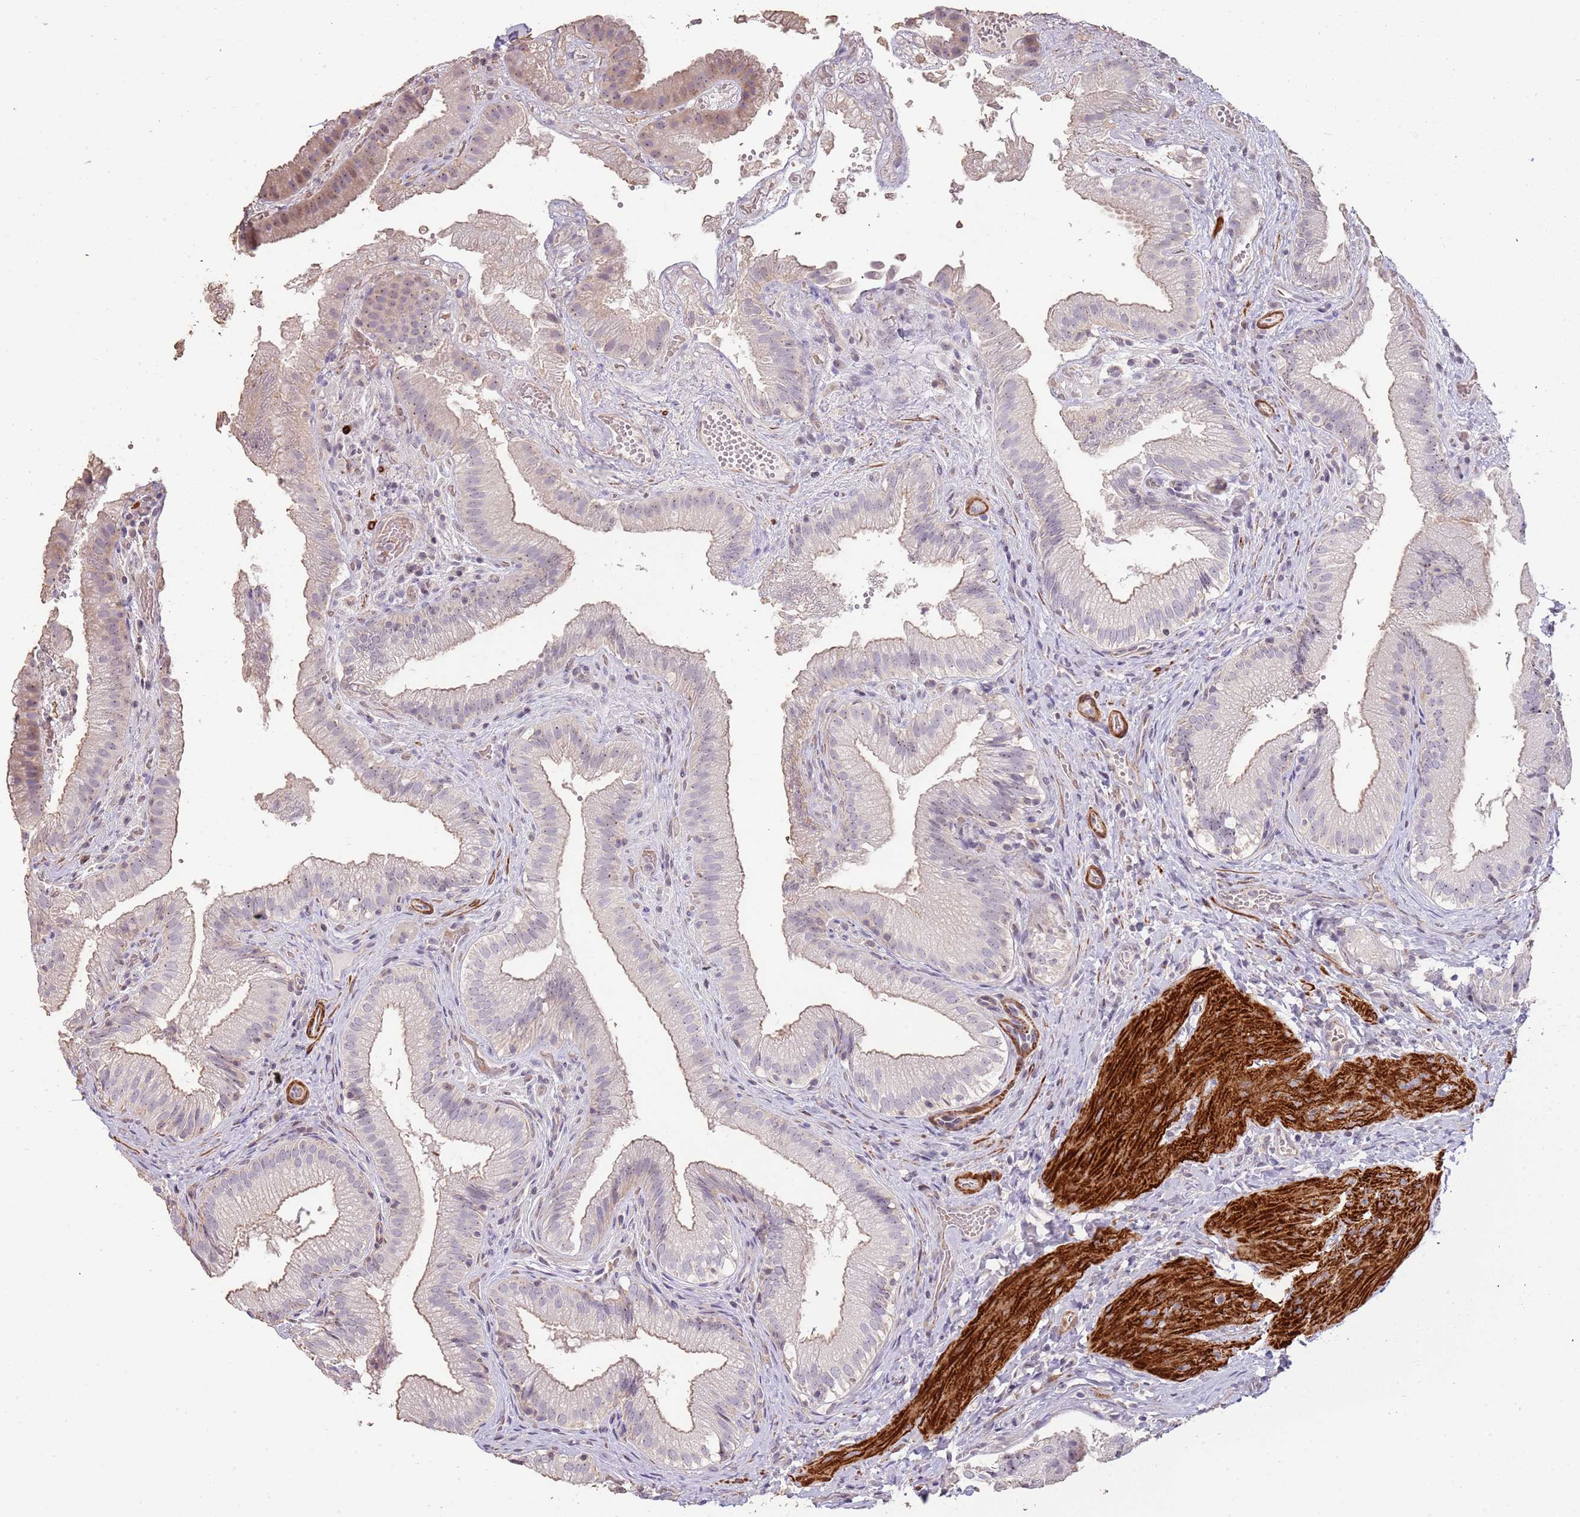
{"staining": {"intensity": "weak", "quantity": "<25%", "location": "nuclear"}, "tissue": "gallbladder", "cell_type": "Glandular cells", "image_type": "normal", "snomed": [{"axis": "morphology", "description": "Normal tissue, NOS"}, {"axis": "topography", "description": "Gallbladder"}], "caption": "This is an immunohistochemistry histopathology image of unremarkable gallbladder. There is no staining in glandular cells.", "gene": "ADTRP", "patient": {"sex": "female", "age": 30}}